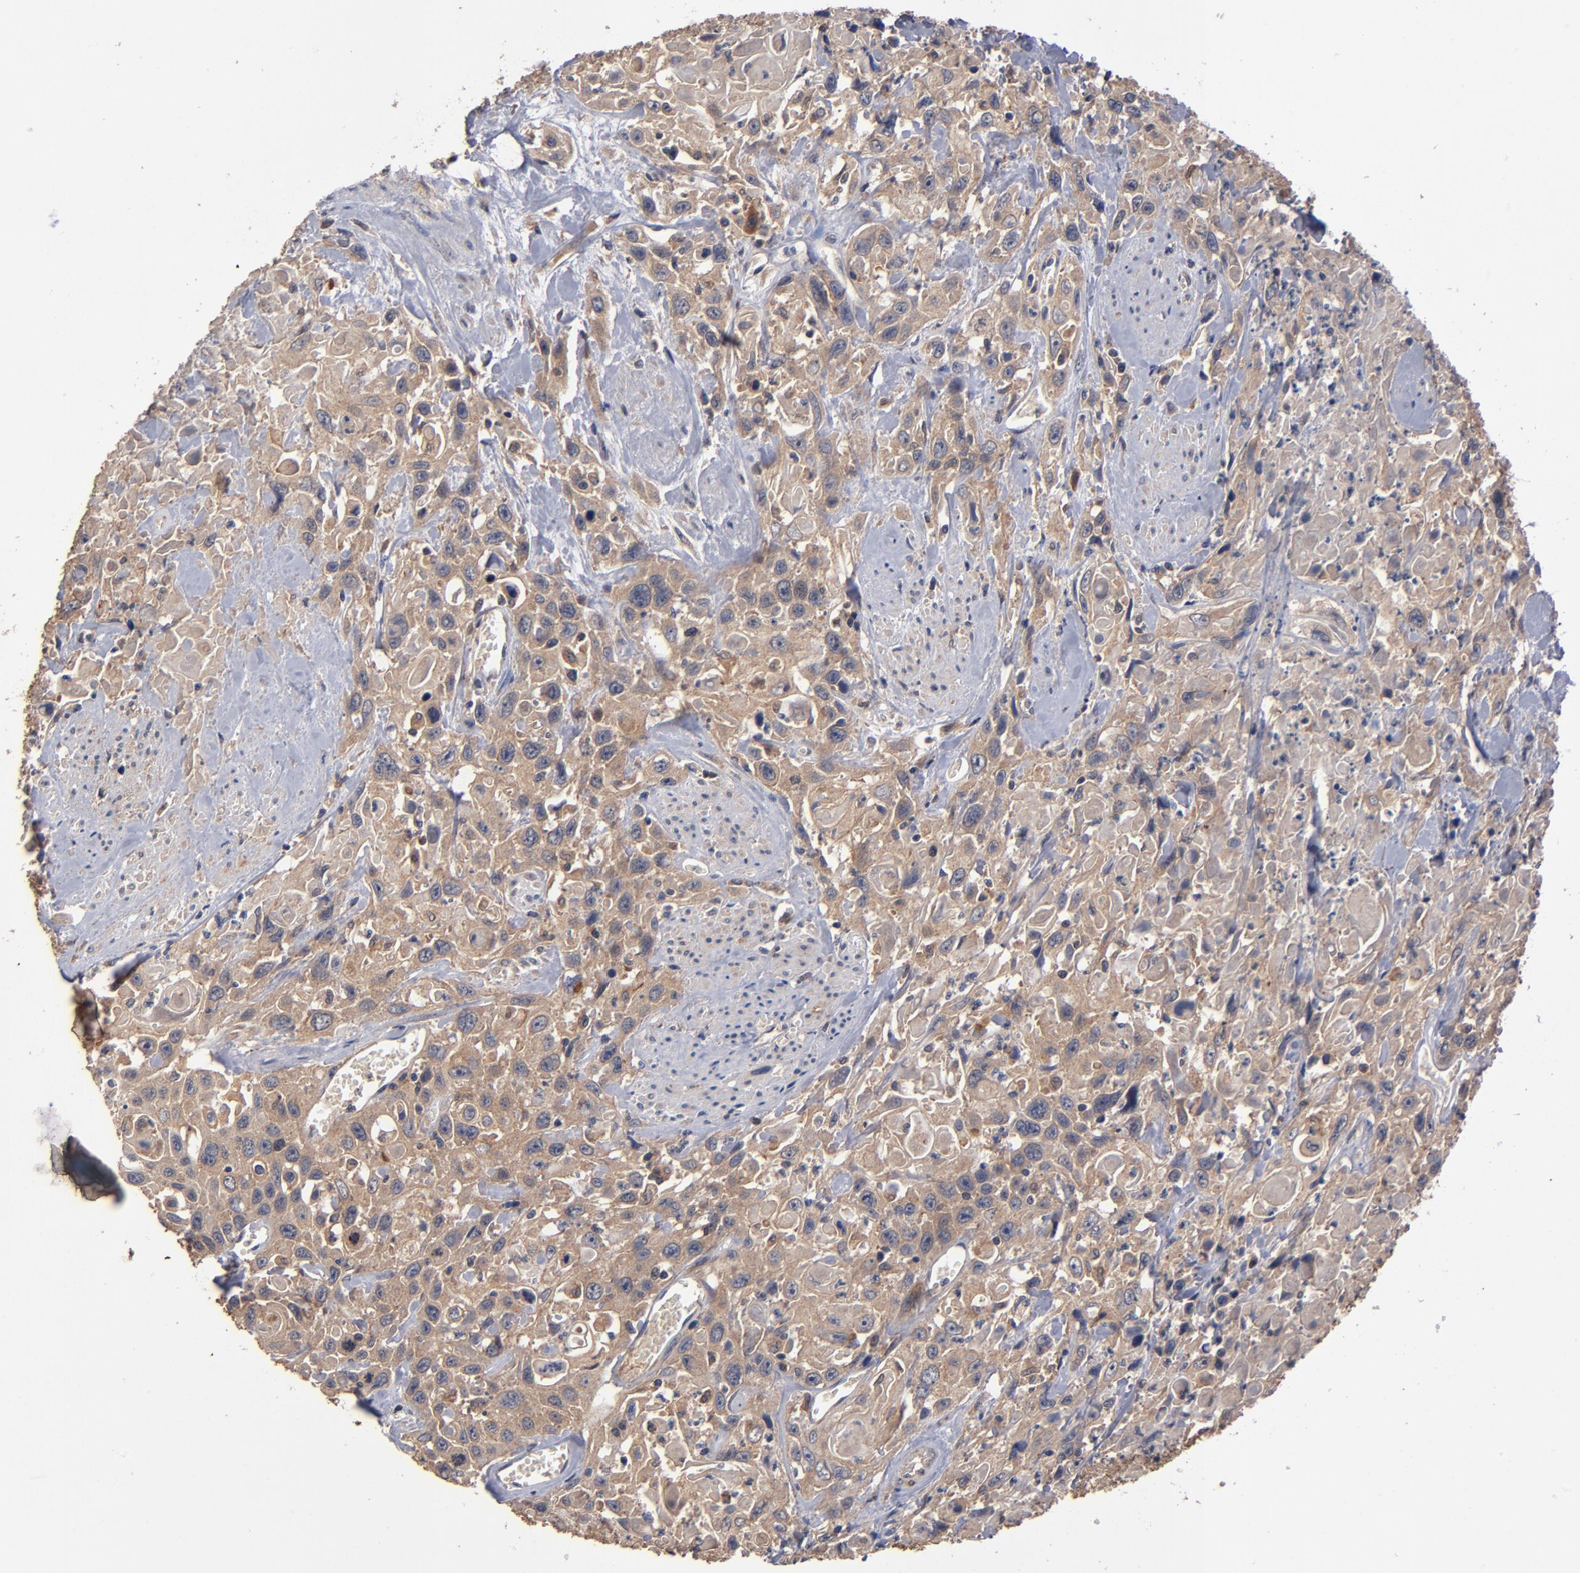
{"staining": {"intensity": "moderate", "quantity": ">75%", "location": "cytoplasmic/membranous"}, "tissue": "urothelial cancer", "cell_type": "Tumor cells", "image_type": "cancer", "snomed": [{"axis": "morphology", "description": "Urothelial carcinoma, High grade"}, {"axis": "topography", "description": "Urinary bladder"}], "caption": "Urothelial cancer stained with DAB (3,3'-diaminobenzidine) immunohistochemistry displays medium levels of moderate cytoplasmic/membranous expression in approximately >75% of tumor cells. (Brightfield microscopy of DAB IHC at high magnification).", "gene": "BDKRB1", "patient": {"sex": "female", "age": 84}}